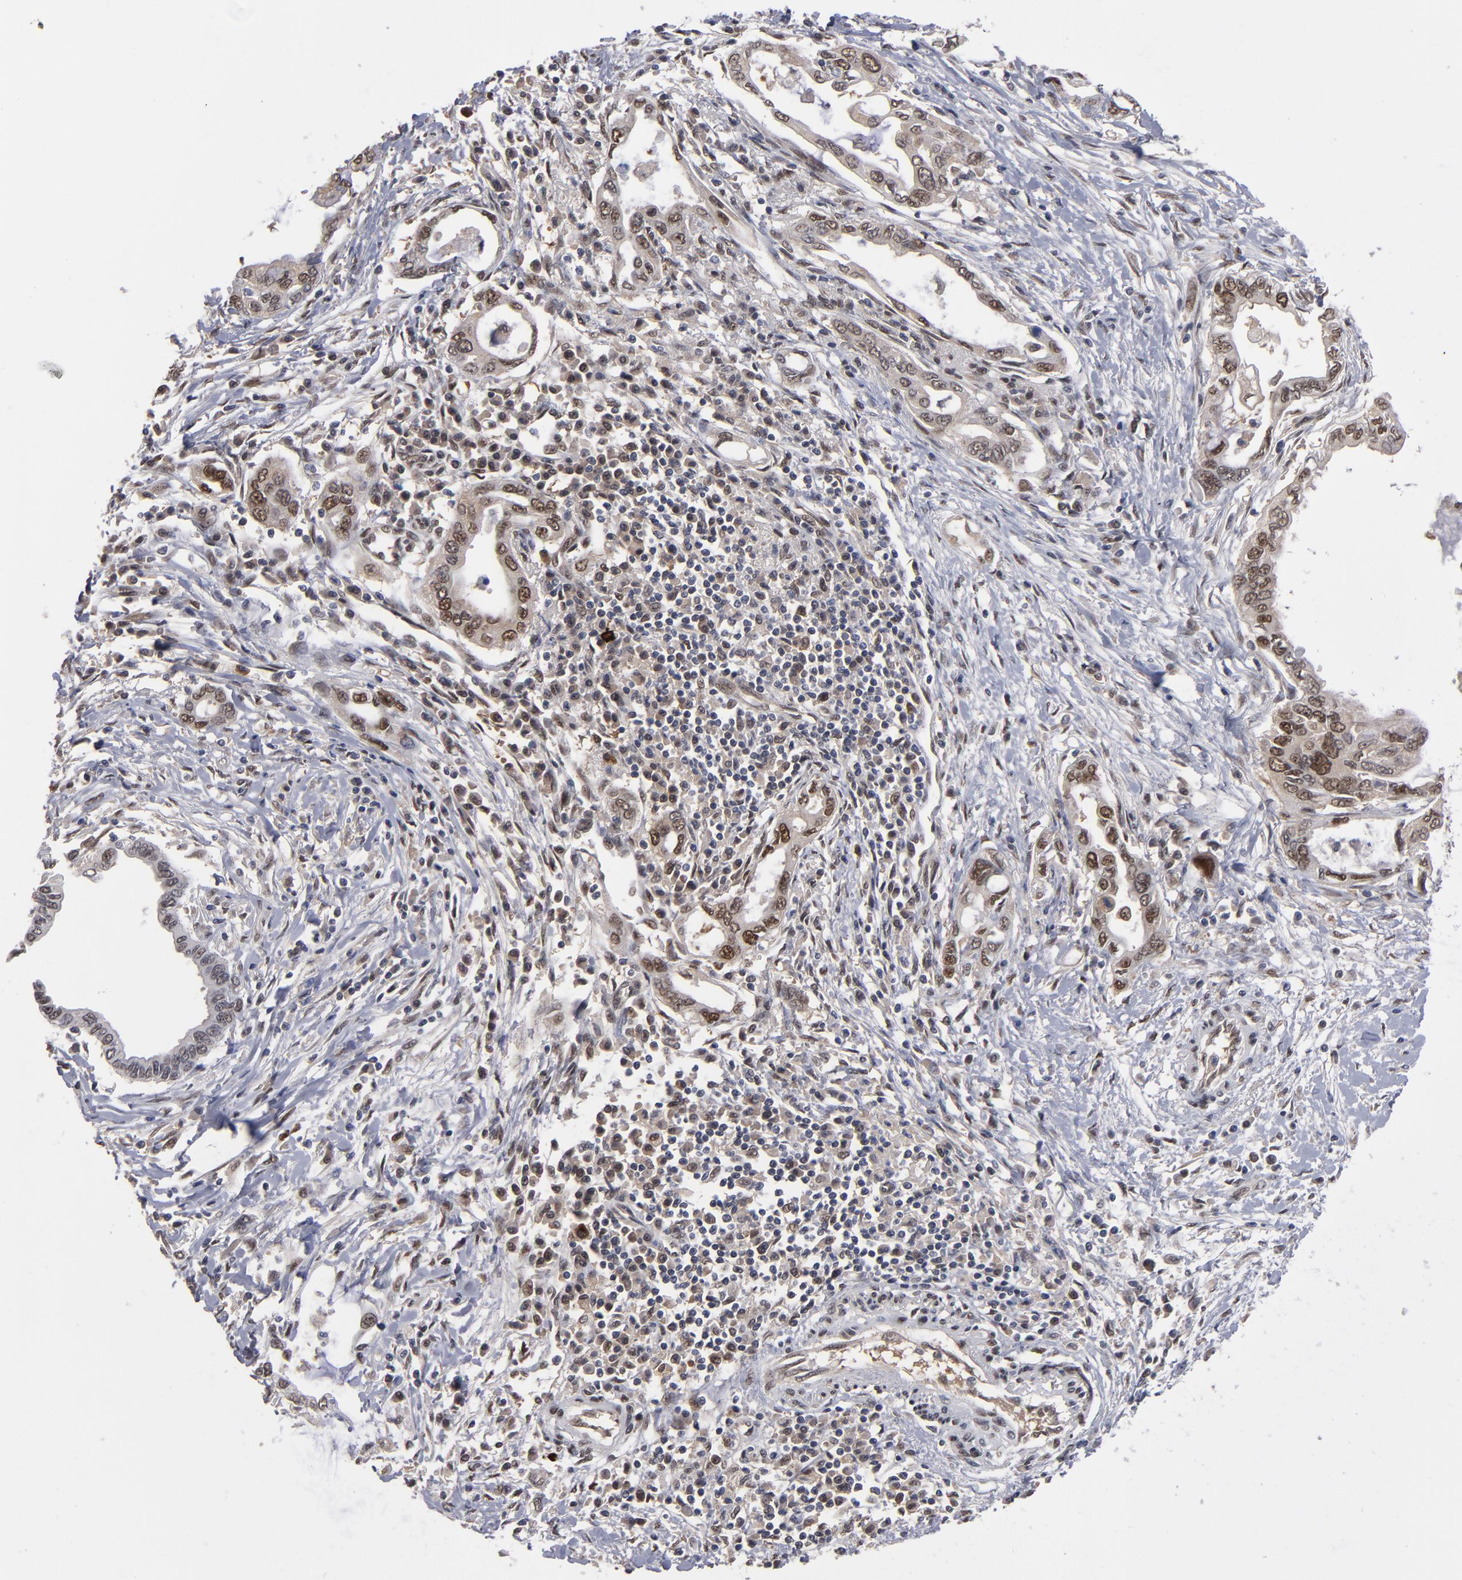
{"staining": {"intensity": "moderate", "quantity": ">75%", "location": "cytoplasmic/membranous,nuclear"}, "tissue": "pancreatic cancer", "cell_type": "Tumor cells", "image_type": "cancer", "snomed": [{"axis": "morphology", "description": "Adenocarcinoma, NOS"}, {"axis": "topography", "description": "Pancreas"}], "caption": "Moderate cytoplasmic/membranous and nuclear expression is appreciated in about >75% of tumor cells in pancreatic cancer (adenocarcinoma).", "gene": "HUWE1", "patient": {"sex": "female", "age": 57}}